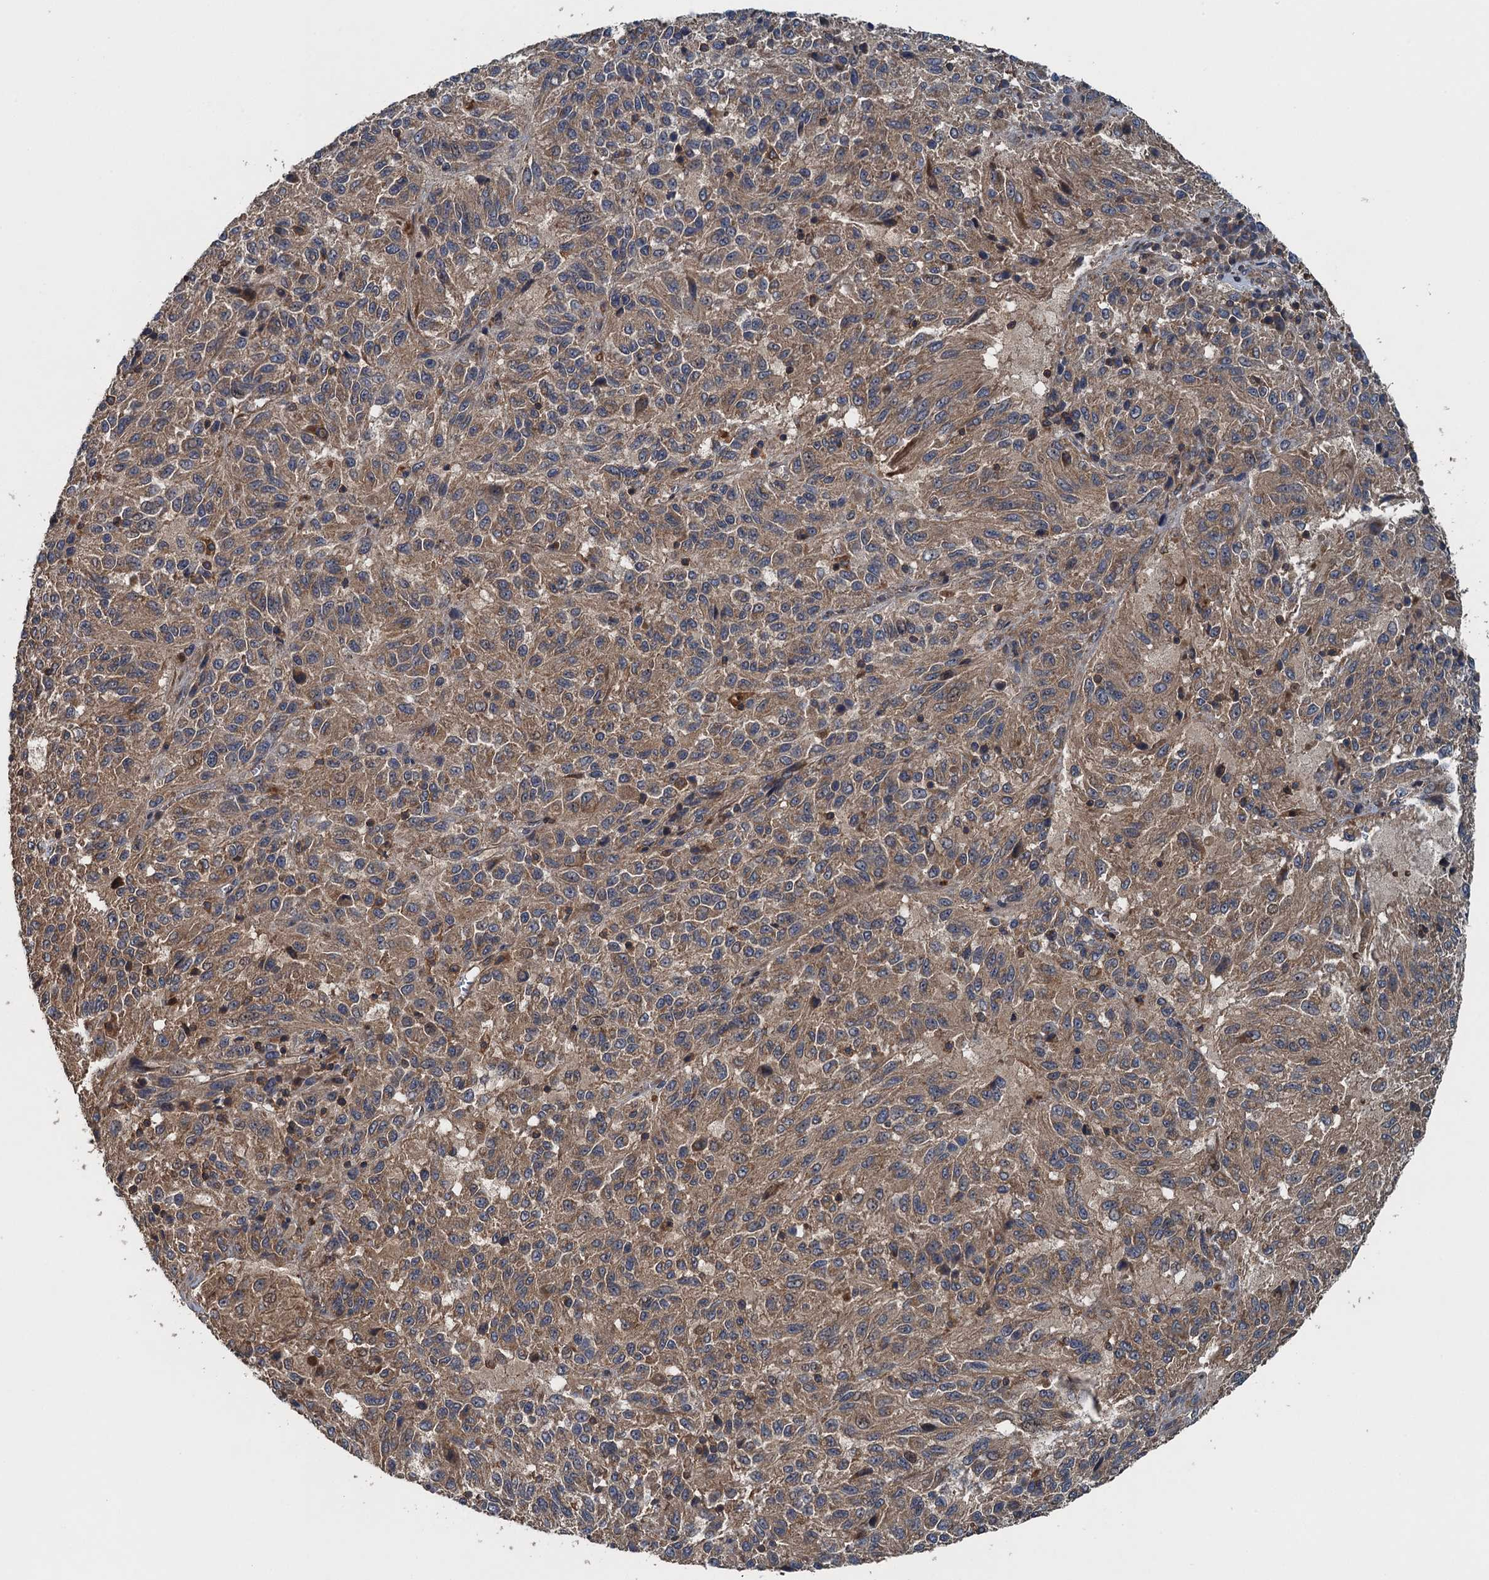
{"staining": {"intensity": "moderate", "quantity": ">75%", "location": "cytoplasmic/membranous"}, "tissue": "melanoma", "cell_type": "Tumor cells", "image_type": "cancer", "snomed": [{"axis": "morphology", "description": "Malignant melanoma, Metastatic site"}, {"axis": "topography", "description": "Lung"}], "caption": "DAB immunohistochemical staining of malignant melanoma (metastatic site) demonstrates moderate cytoplasmic/membranous protein staining in approximately >75% of tumor cells.", "gene": "BORCS5", "patient": {"sex": "male", "age": 64}}